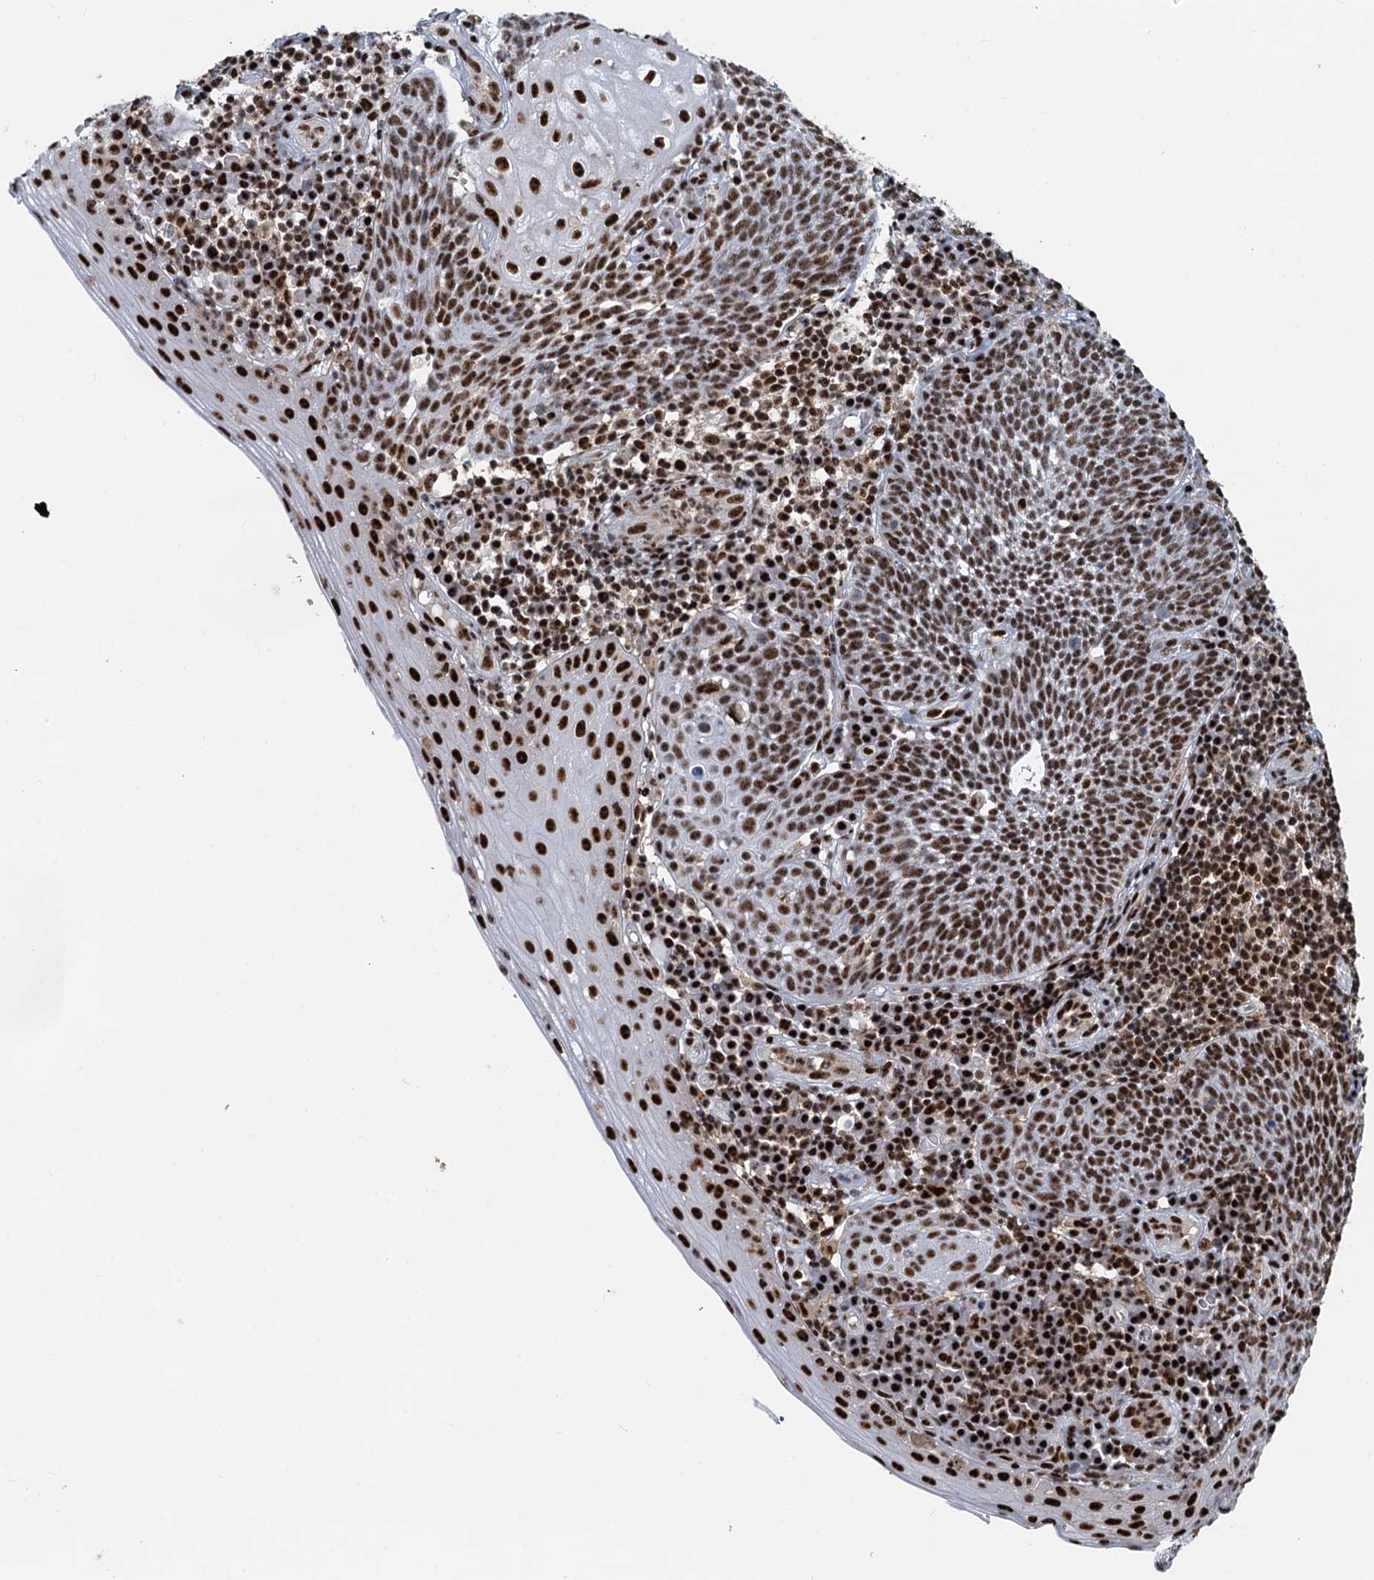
{"staining": {"intensity": "strong", "quantity": ">75%", "location": "nuclear"}, "tissue": "cervical cancer", "cell_type": "Tumor cells", "image_type": "cancer", "snomed": [{"axis": "morphology", "description": "Squamous cell carcinoma, NOS"}, {"axis": "topography", "description": "Cervix"}], "caption": "Immunohistochemical staining of squamous cell carcinoma (cervical) exhibits high levels of strong nuclear expression in about >75% of tumor cells.", "gene": "RBM26", "patient": {"sex": "female", "age": 34}}